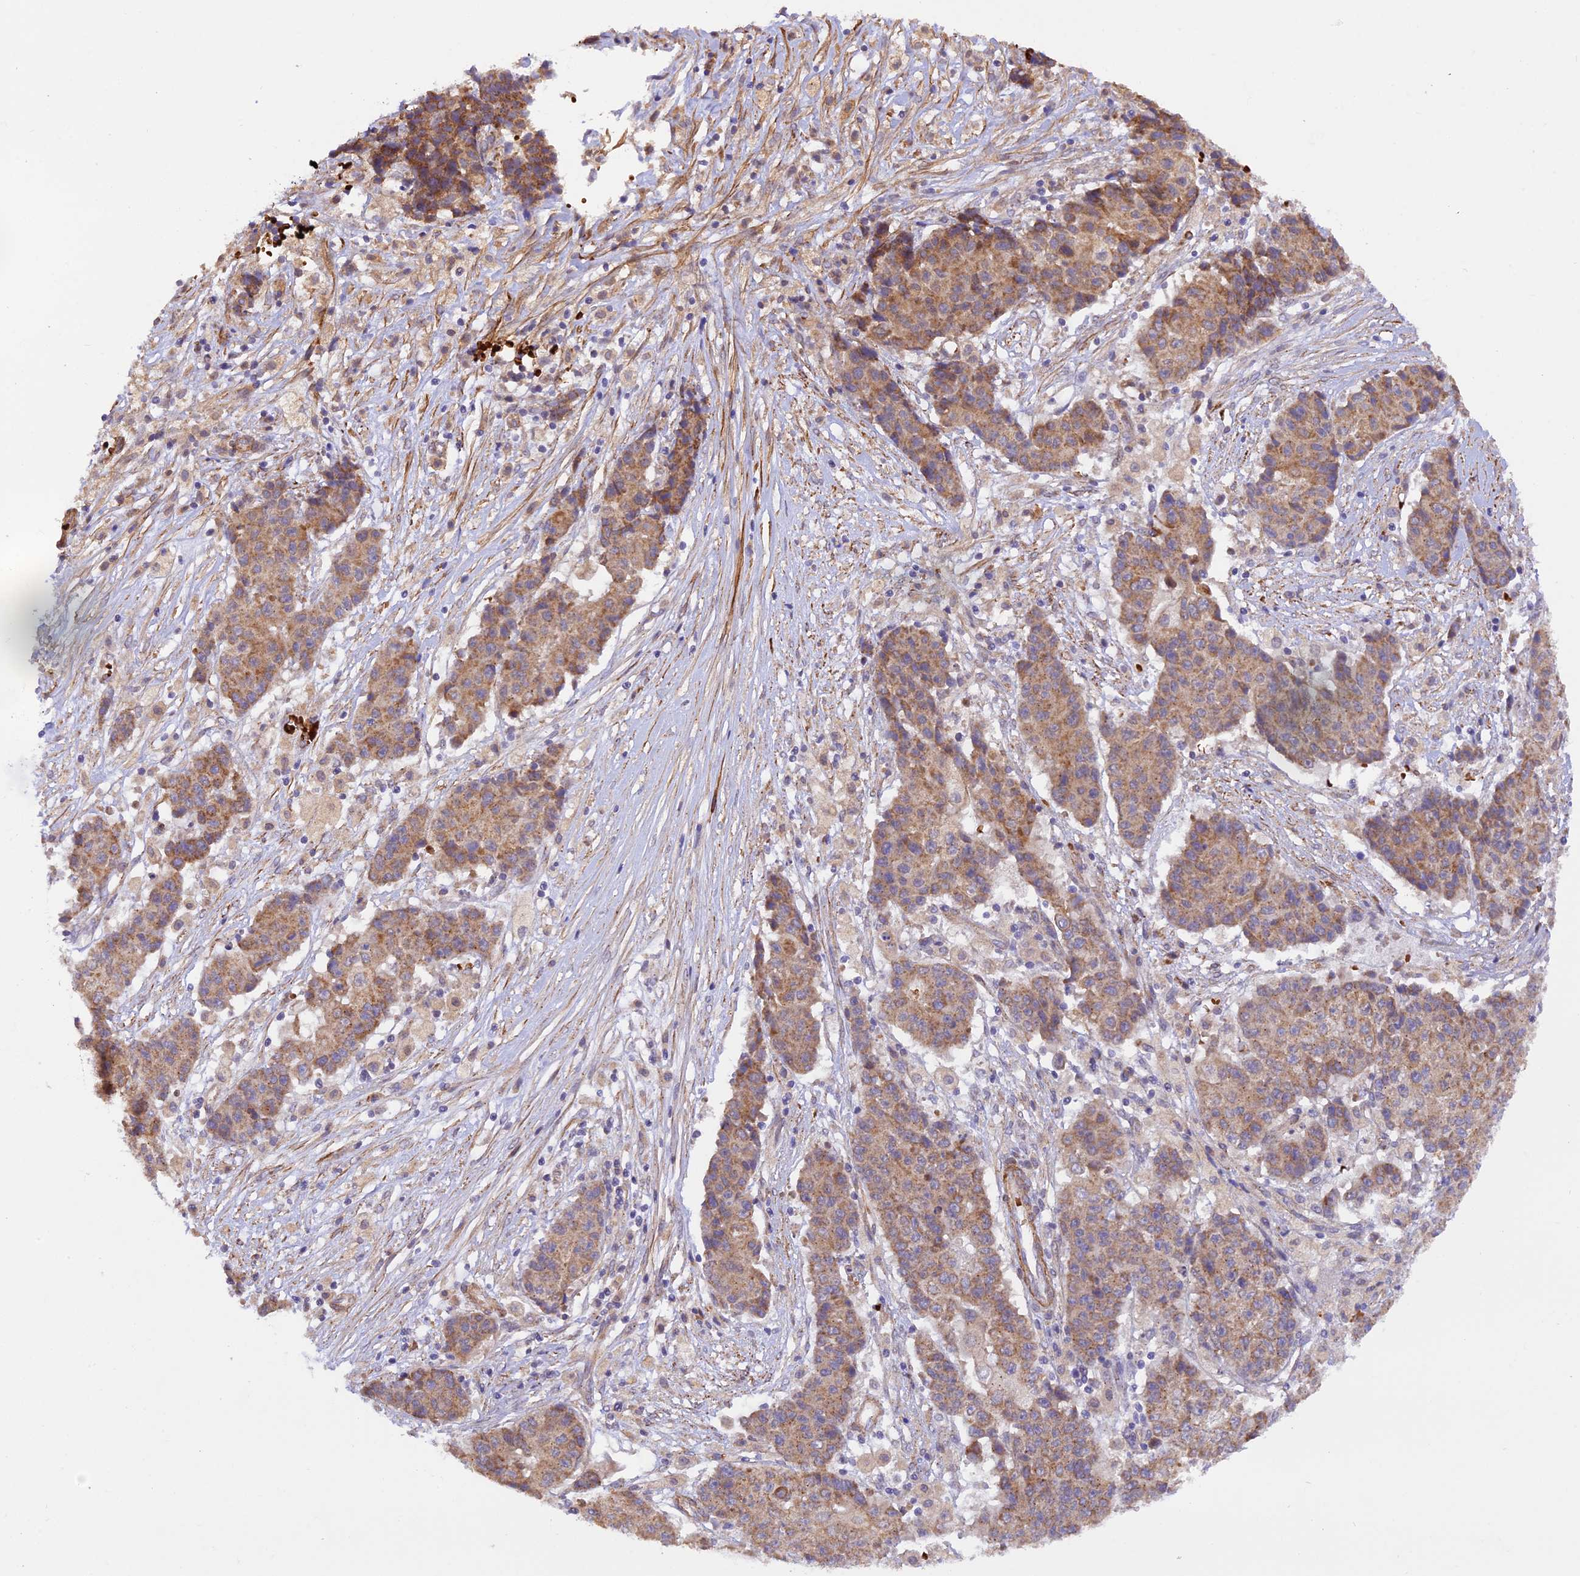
{"staining": {"intensity": "weak", "quantity": ">75%", "location": "cytoplasmic/membranous"}, "tissue": "ovarian cancer", "cell_type": "Tumor cells", "image_type": "cancer", "snomed": [{"axis": "morphology", "description": "Carcinoma, endometroid"}, {"axis": "topography", "description": "Ovary"}], "caption": "DAB (3,3'-diaminobenzidine) immunohistochemical staining of human endometroid carcinoma (ovarian) displays weak cytoplasmic/membranous protein expression in approximately >75% of tumor cells.", "gene": "WDFY4", "patient": {"sex": "female", "age": 42}}